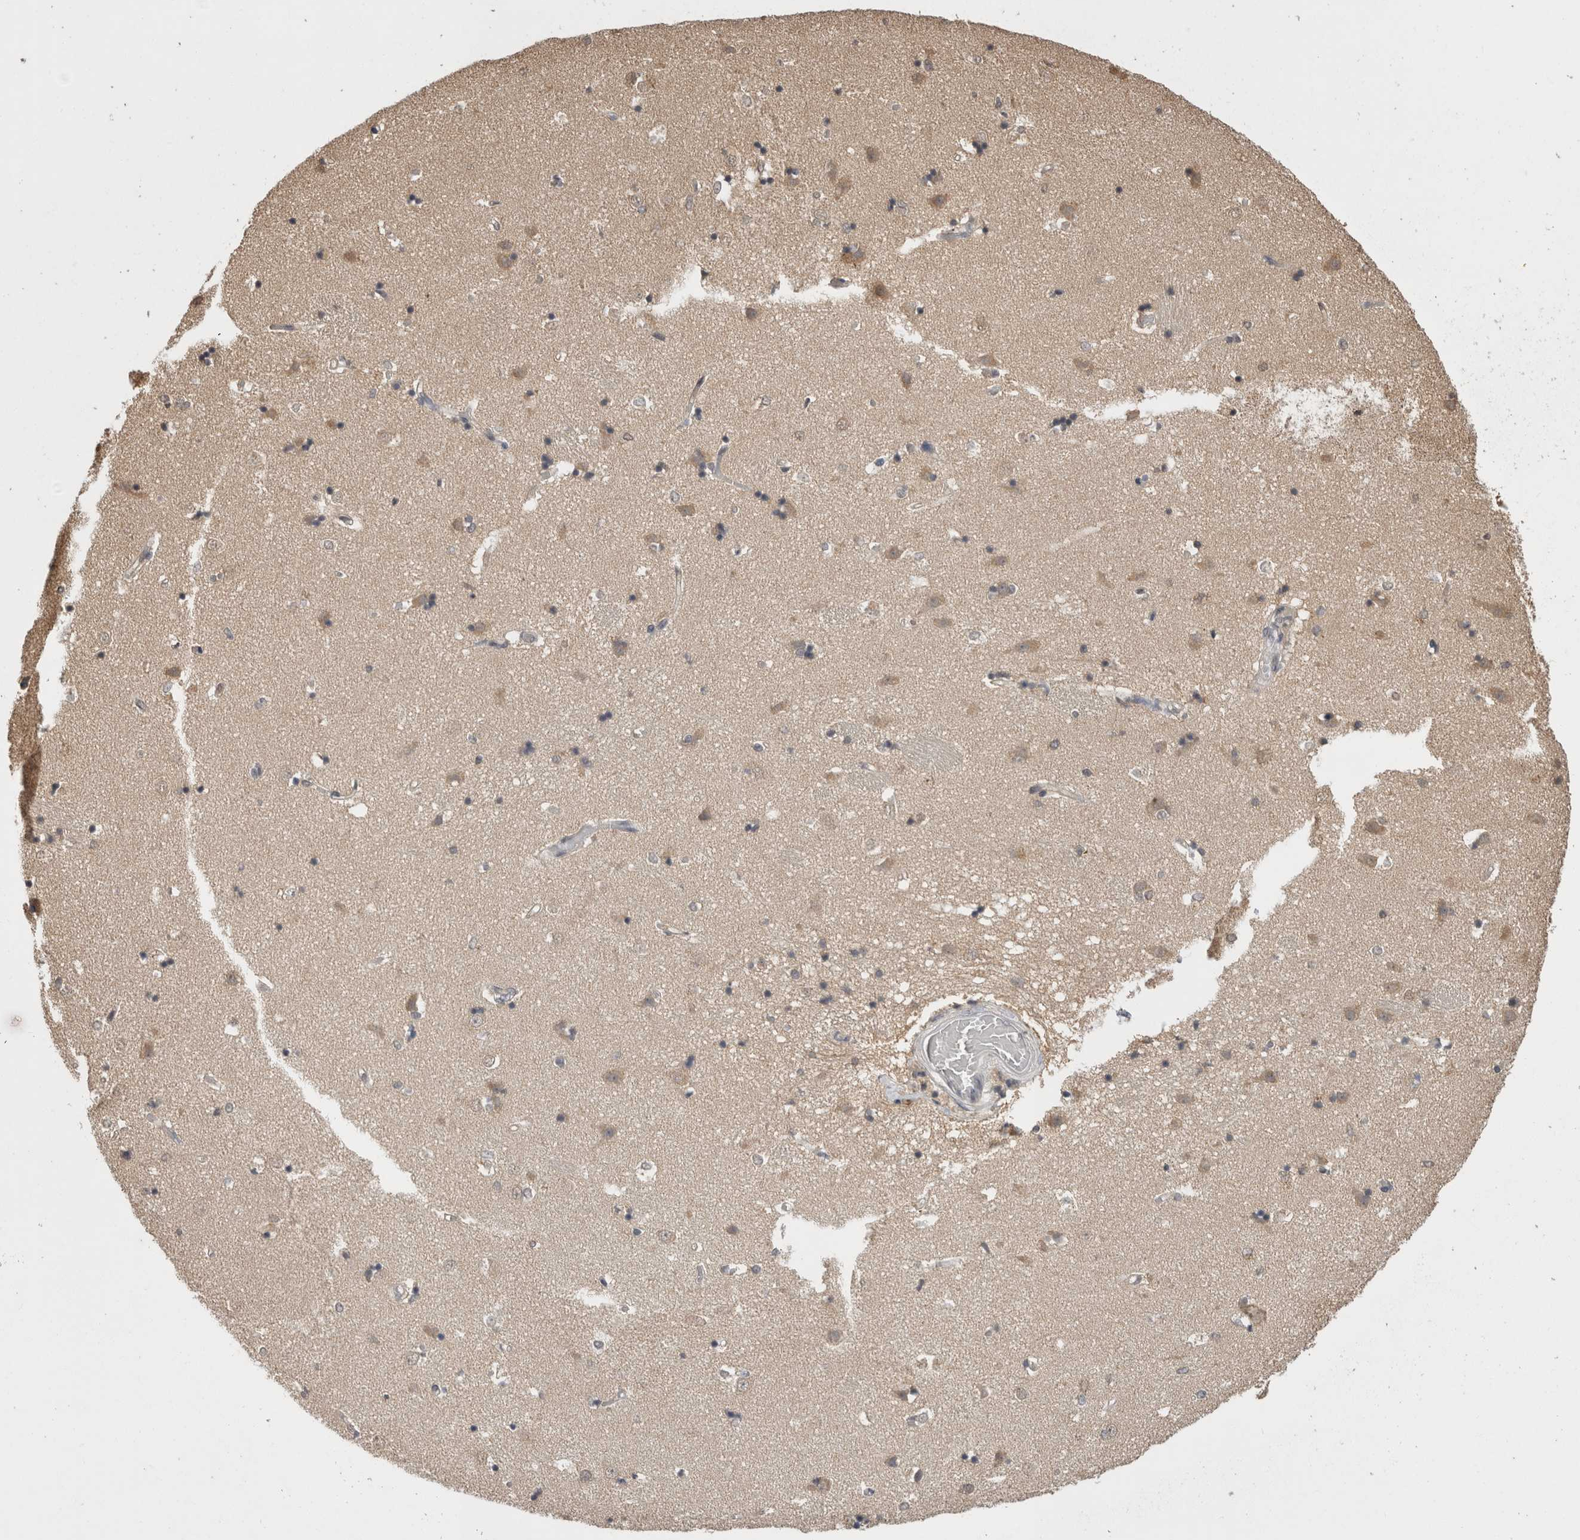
{"staining": {"intensity": "weak", "quantity": "<25%", "location": "cytoplasmic/membranous"}, "tissue": "caudate", "cell_type": "Glial cells", "image_type": "normal", "snomed": [{"axis": "morphology", "description": "Normal tissue, NOS"}, {"axis": "topography", "description": "Lateral ventricle wall"}], "caption": "An immunohistochemistry histopathology image of normal caudate is shown. There is no staining in glial cells of caudate. (Brightfield microscopy of DAB immunohistochemistry (IHC) at high magnification).", "gene": "PREP", "patient": {"sex": "male", "age": 45}}